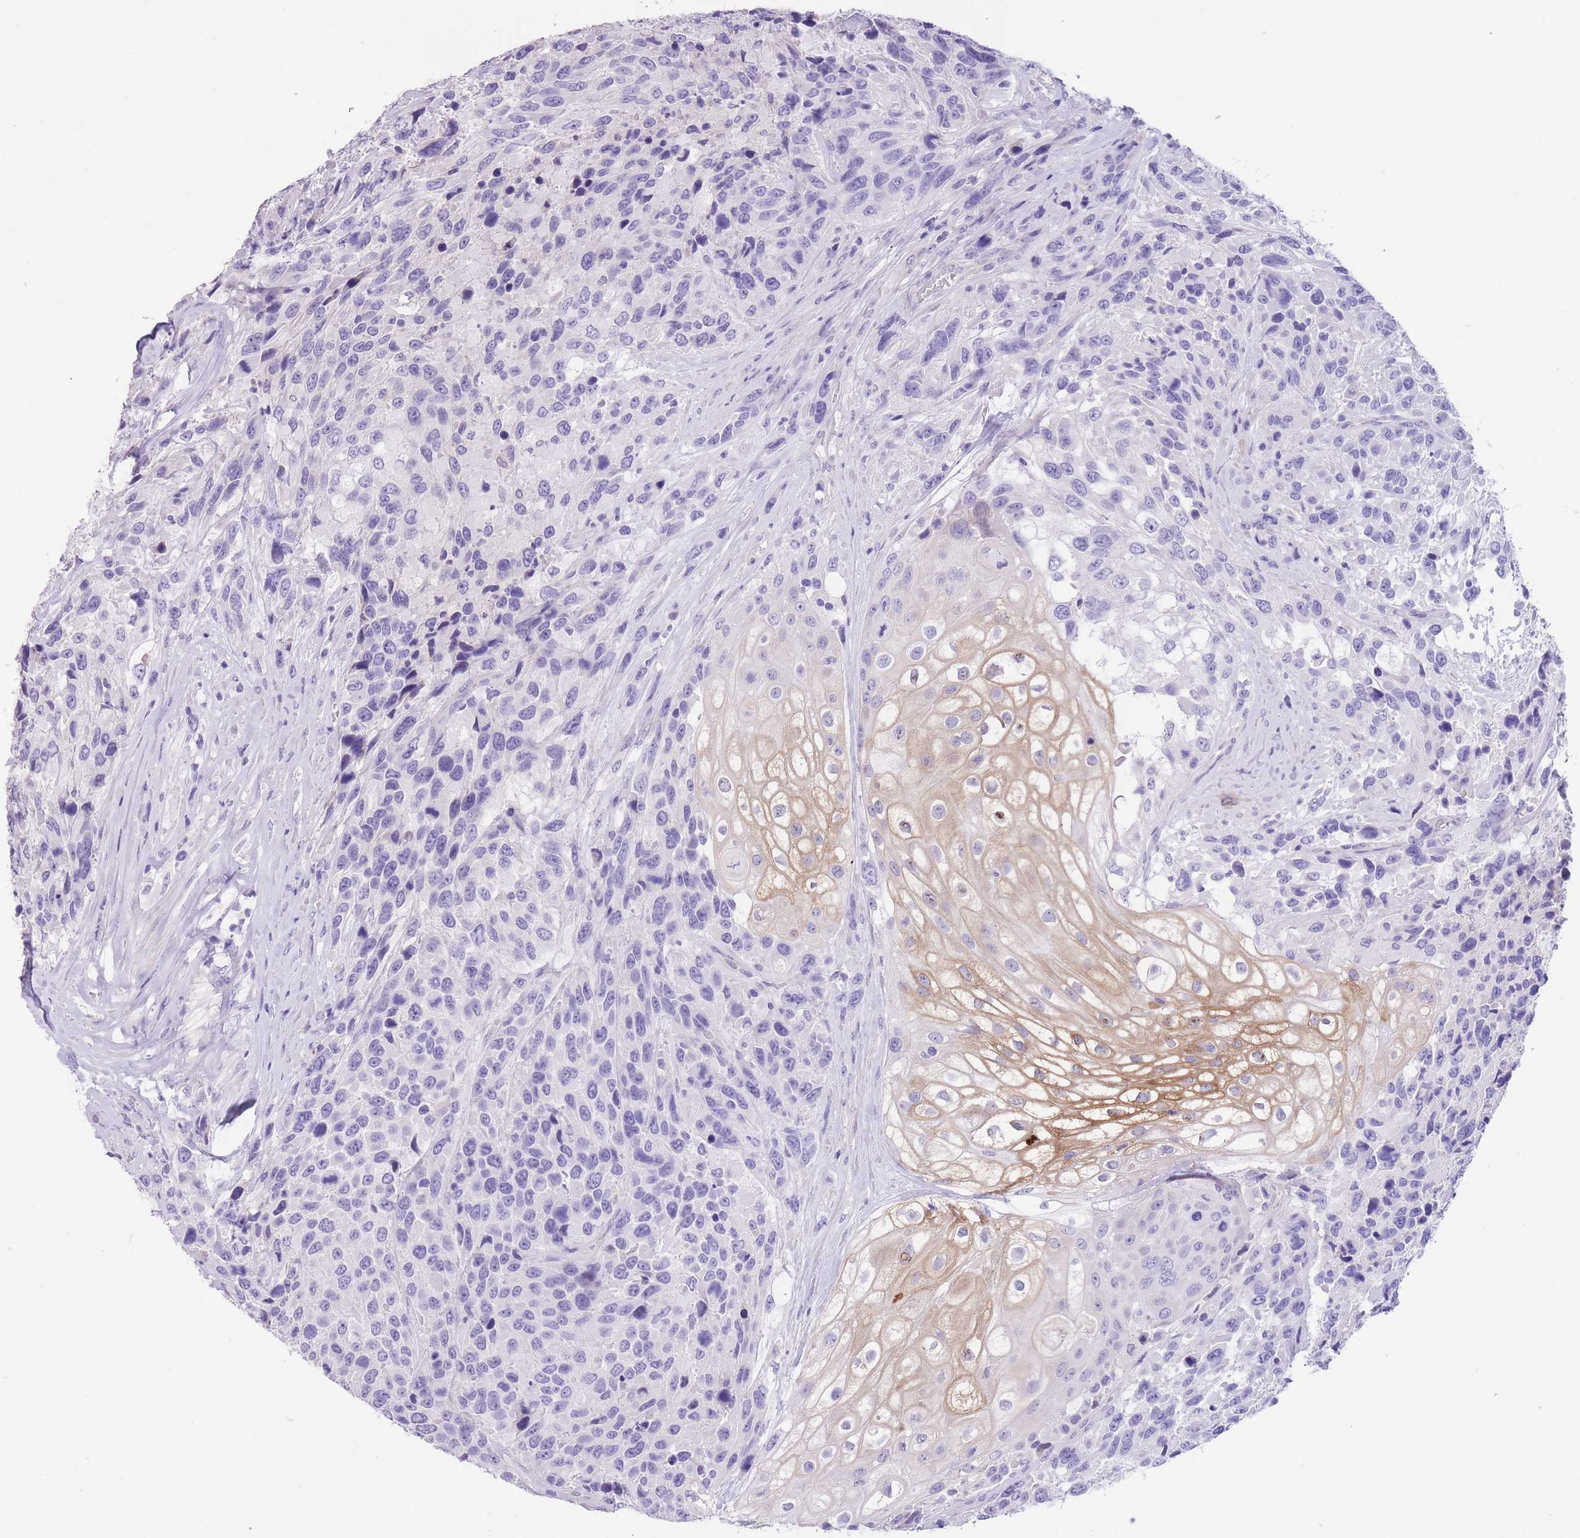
{"staining": {"intensity": "moderate", "quantity": "<25%", "location": "cytoplasmic/membranous"}, "tissue": "urothelial cancer", "cell_type": "Tumor cells", "image_type": "cancer", "snomed": [{"axis": "morphology", "description": "Urothelial carcinoma, High grade"}, {"axis": "topography", "description": "Urinary bladder"}], "caption": "Human urothelial carcinoma (high-grade) stained with a protein marker demonstrates moderate staining in tumor cells.", "gene": "RAI2", "patient": {"sex": "female", "age": 70}}